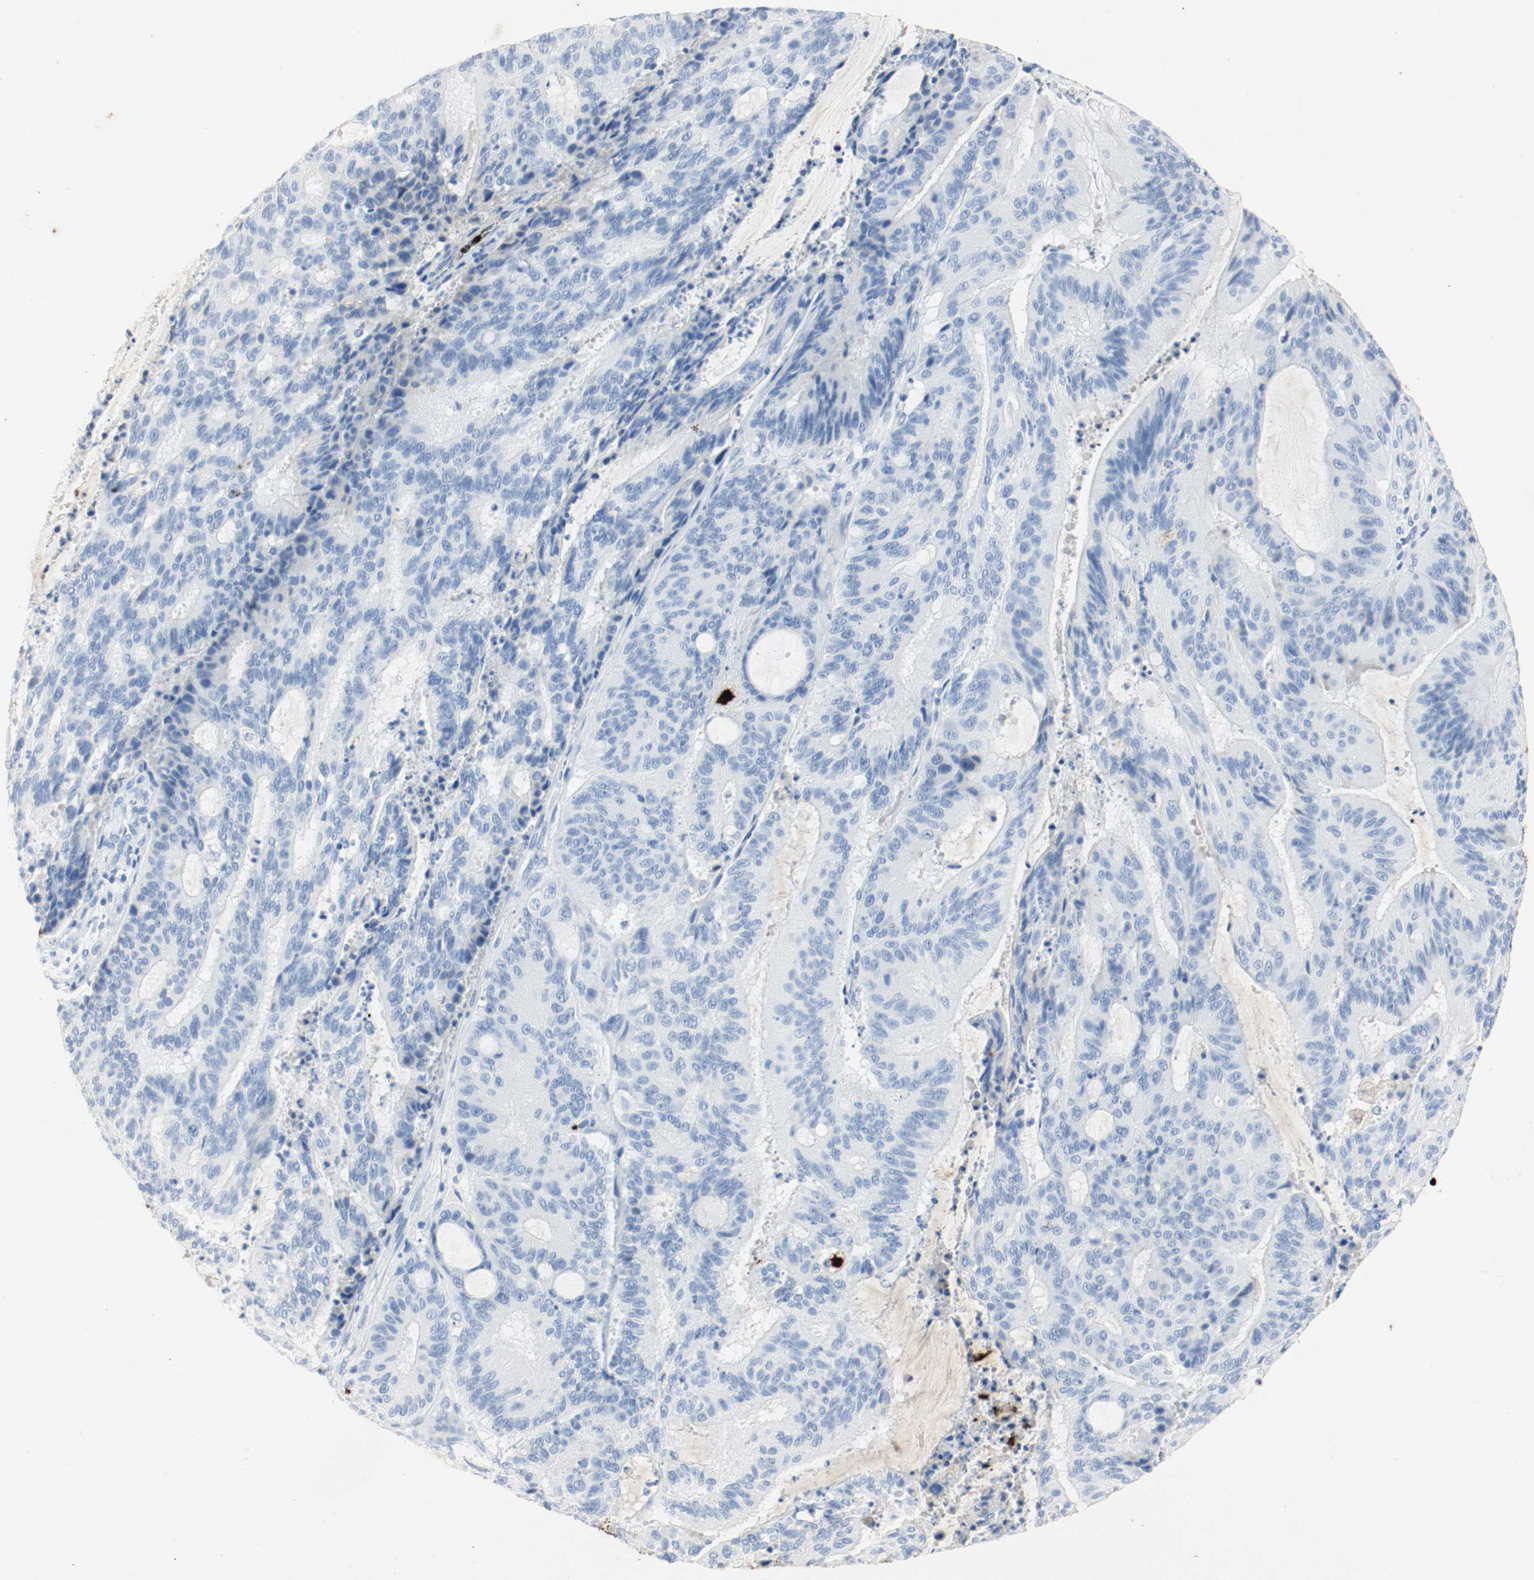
{"staining": {"intensity": "negative", "quantity": "none", "location": "none"}, "tissue": "liver cancer", "cell_type": "Tumor cells", "image_type": "cancer", "snomed": [{"axis": "morphology", "description": "Cholangiocarcinoma"}, {"axis": "topography", "description": "Liver"}], "caption": "IHC of liver cancer shows no staining in tumor cells. (Stains: DAB (3,3'-diaminobenzidine) immunohistochemistry (IHC) with hematoxylin counter stain, Microscopy: brightfield microscopy at high magnification).", "gene": "S100A9", "patient": {"sex": "female", "age": 73}}